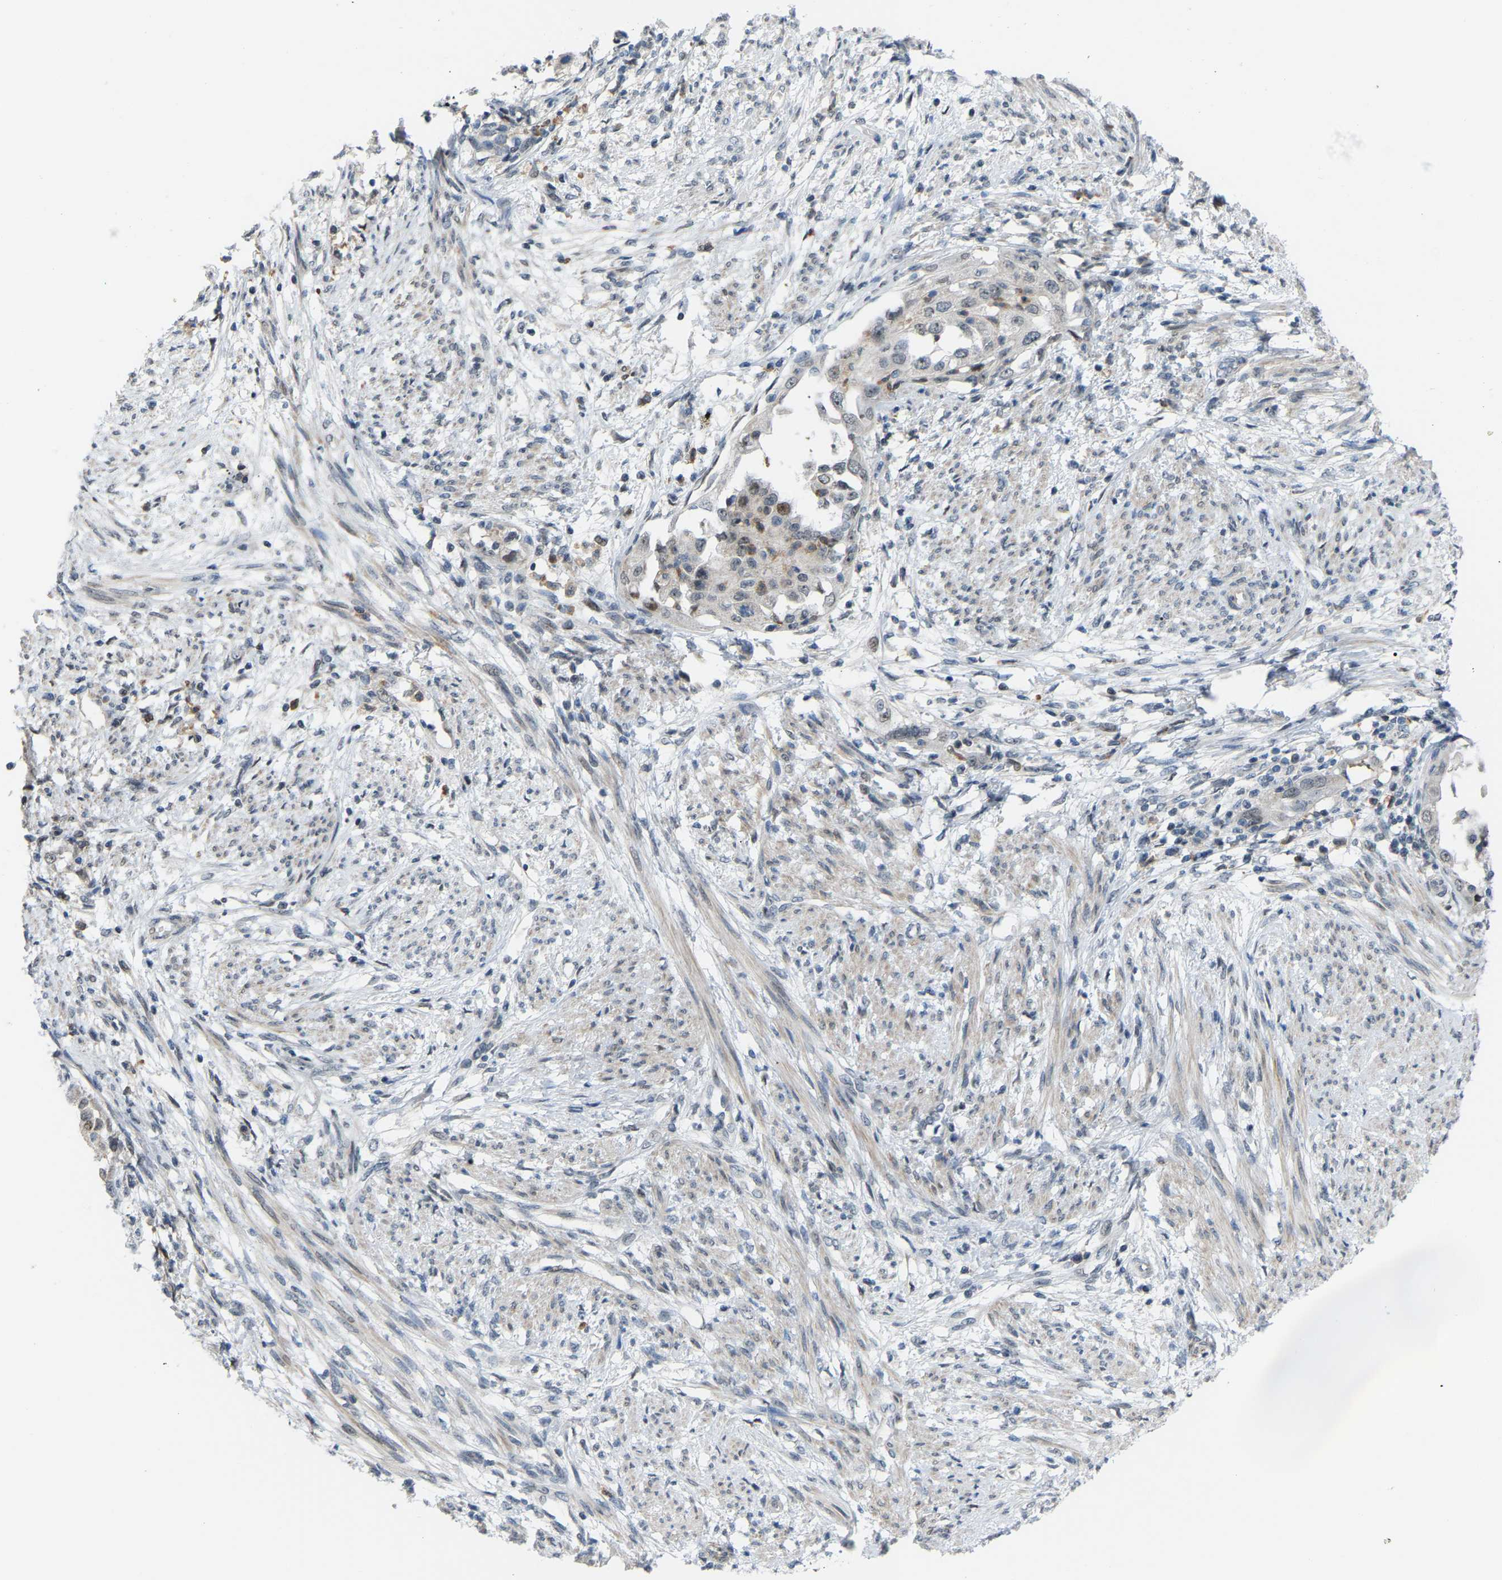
{"staining": {"intensity": "negative", "quantity": "none", "location": "none"}, "tissue": "endometrial cancer", "cell_type": "Tumor cells", "image_type": "cancer", "snomed": [{"axis": "morphology", "description": "Adenocarcinoma, NOS"}, {"axis": "topography", "description": "Endometrium"}], "caption": "Immunohistochemistry (IHC) photomicrograph of neoplastic tissue: adenocarcinoma (endometrial) stained with DAB demonstrates no significant protein expression in tumor cells. The staining was performed using DAB (3,3'-diaminobenzidine) to visualize the protein expression in brown, while the nuclei were stained in blue with hematoxylin (Magnification: 20x).", "gene": "CROT", "patient": {"sex": "female", "age": 85}}